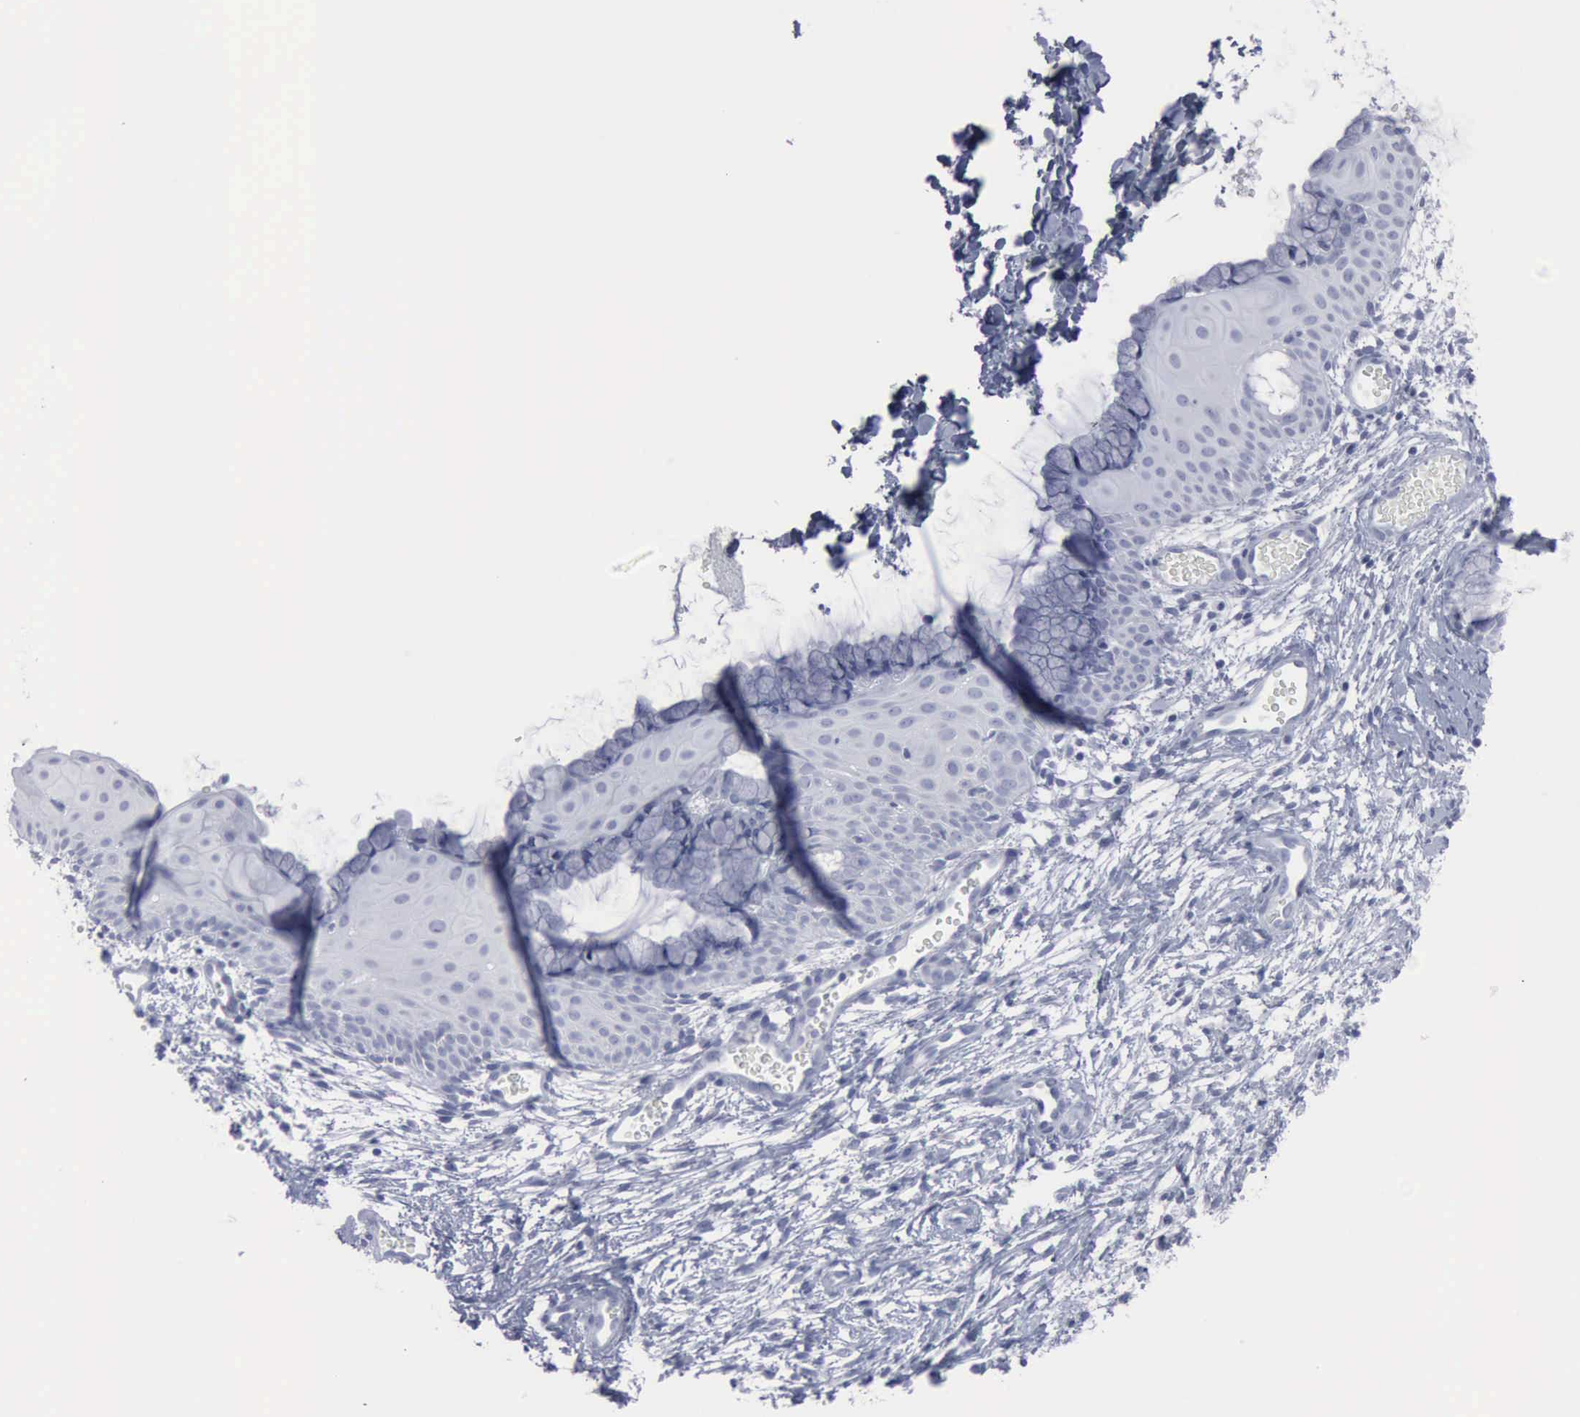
{"staining": {"intensity": "negative", "quantity": "none", "location": "none"}, "tissue": "cervix", "cell_type": "Glandular cells", "image_type": "normal", "snomed": [{"axis": "morphology", "description": "Normal tissue, NOS"}, {"axis": "topography", "description": "Cervix"}], "caption": "Glandular cells are negative for brown protein staining in unremarkable cervix. (Stains: DAB (3,3'-diaminobenzidine) IHC with hematoxylin counter stain, Microscopy: brightfield microscopy at high magnification).", "gene": "VCAM1", "patient": {"sex": "female", "age": 39}}